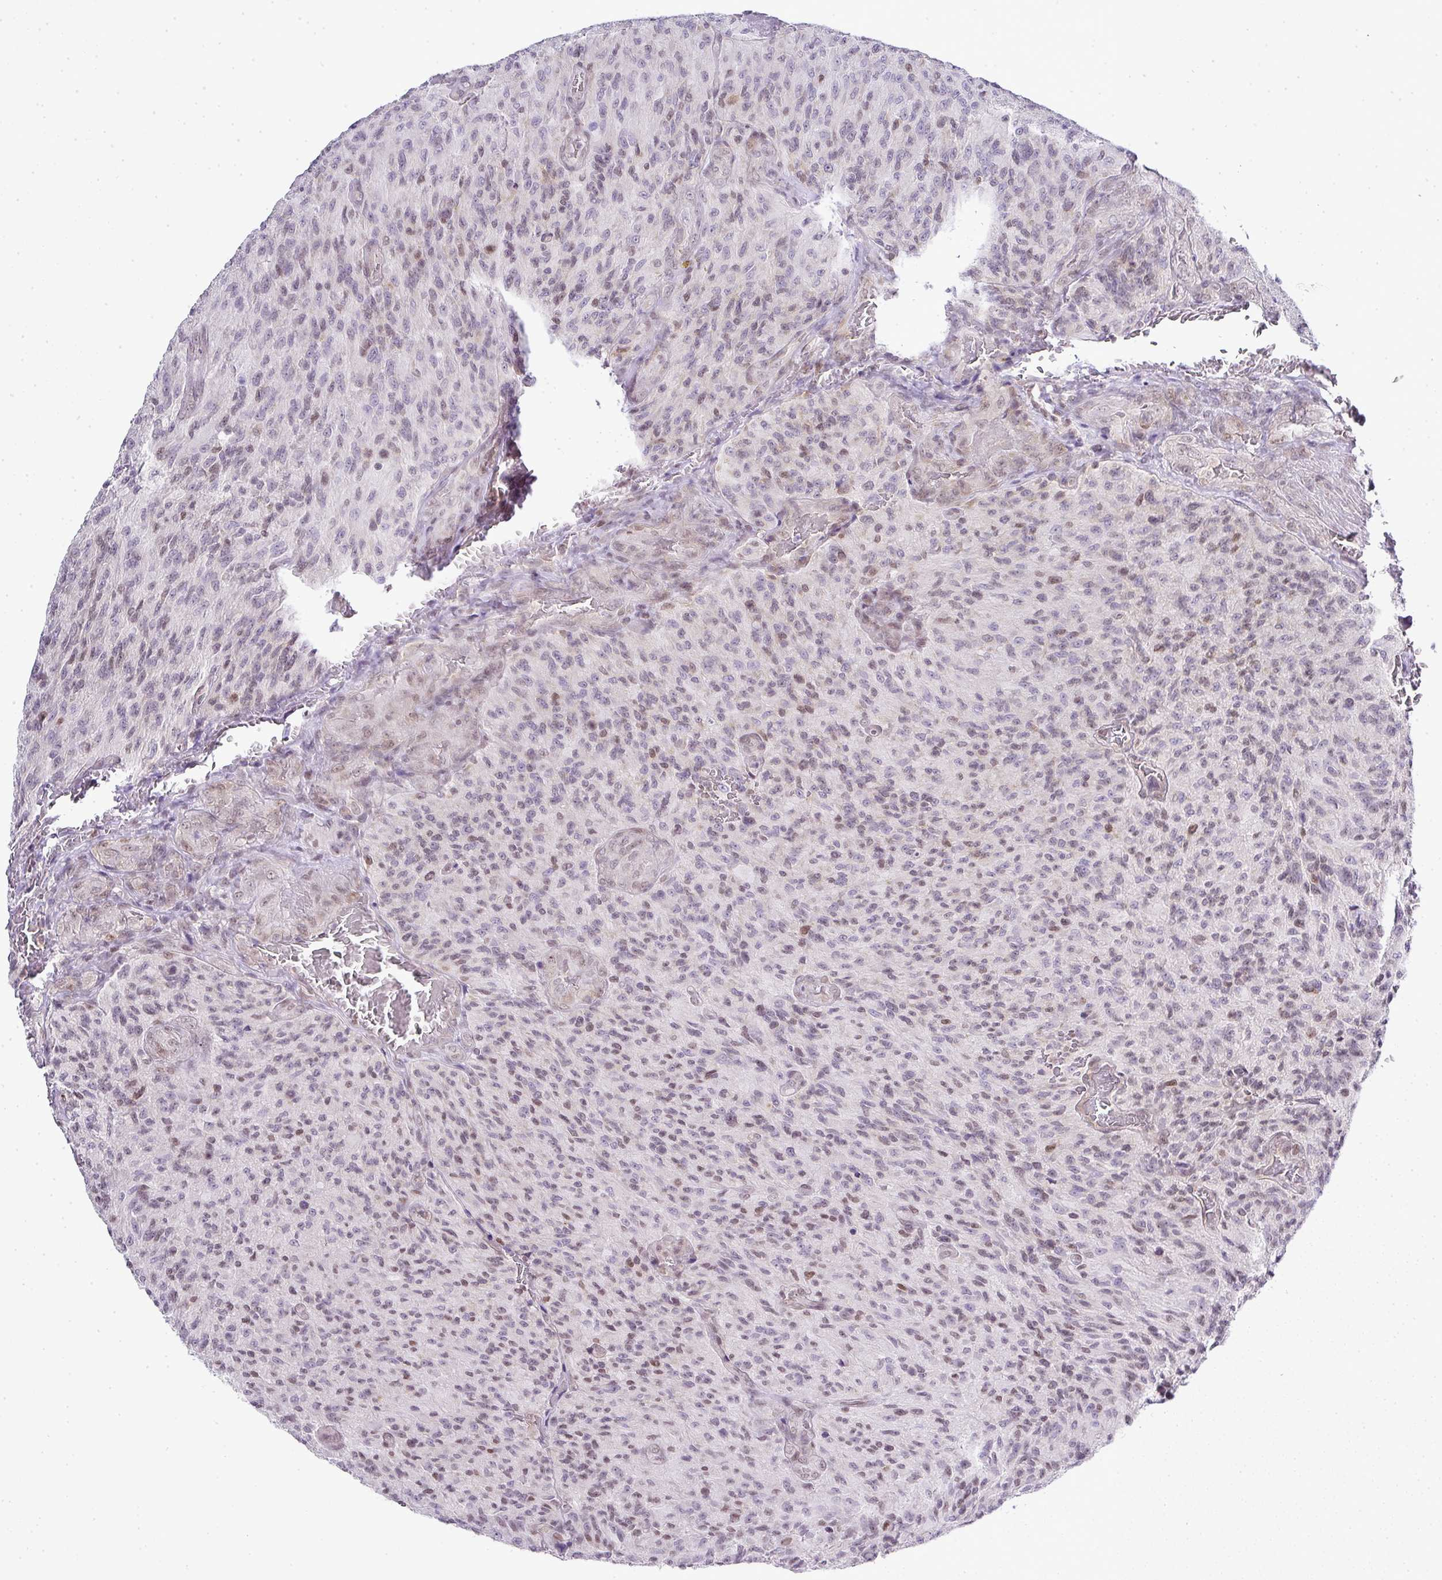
{"staining": {"intensity": "weak", "quantity": "<25%", "location": "nuclear"}, "tissue": "glioma", "cell_type": "Tumor cells", "image_type": "cancer", "snomed": [{"axis": "morphology", "description": "Normal tissue, NOS"}, {"axis": "morphology", "description": "Glioma, malignant, High grade"}, {"axis": "topography", "description": "Cerebral cortex"}], "caption": "Image shows no significant protein staining in tumor cells of glioma.", "gene": "FAM32A", "patient": {"sex": "male", "age": 56}}